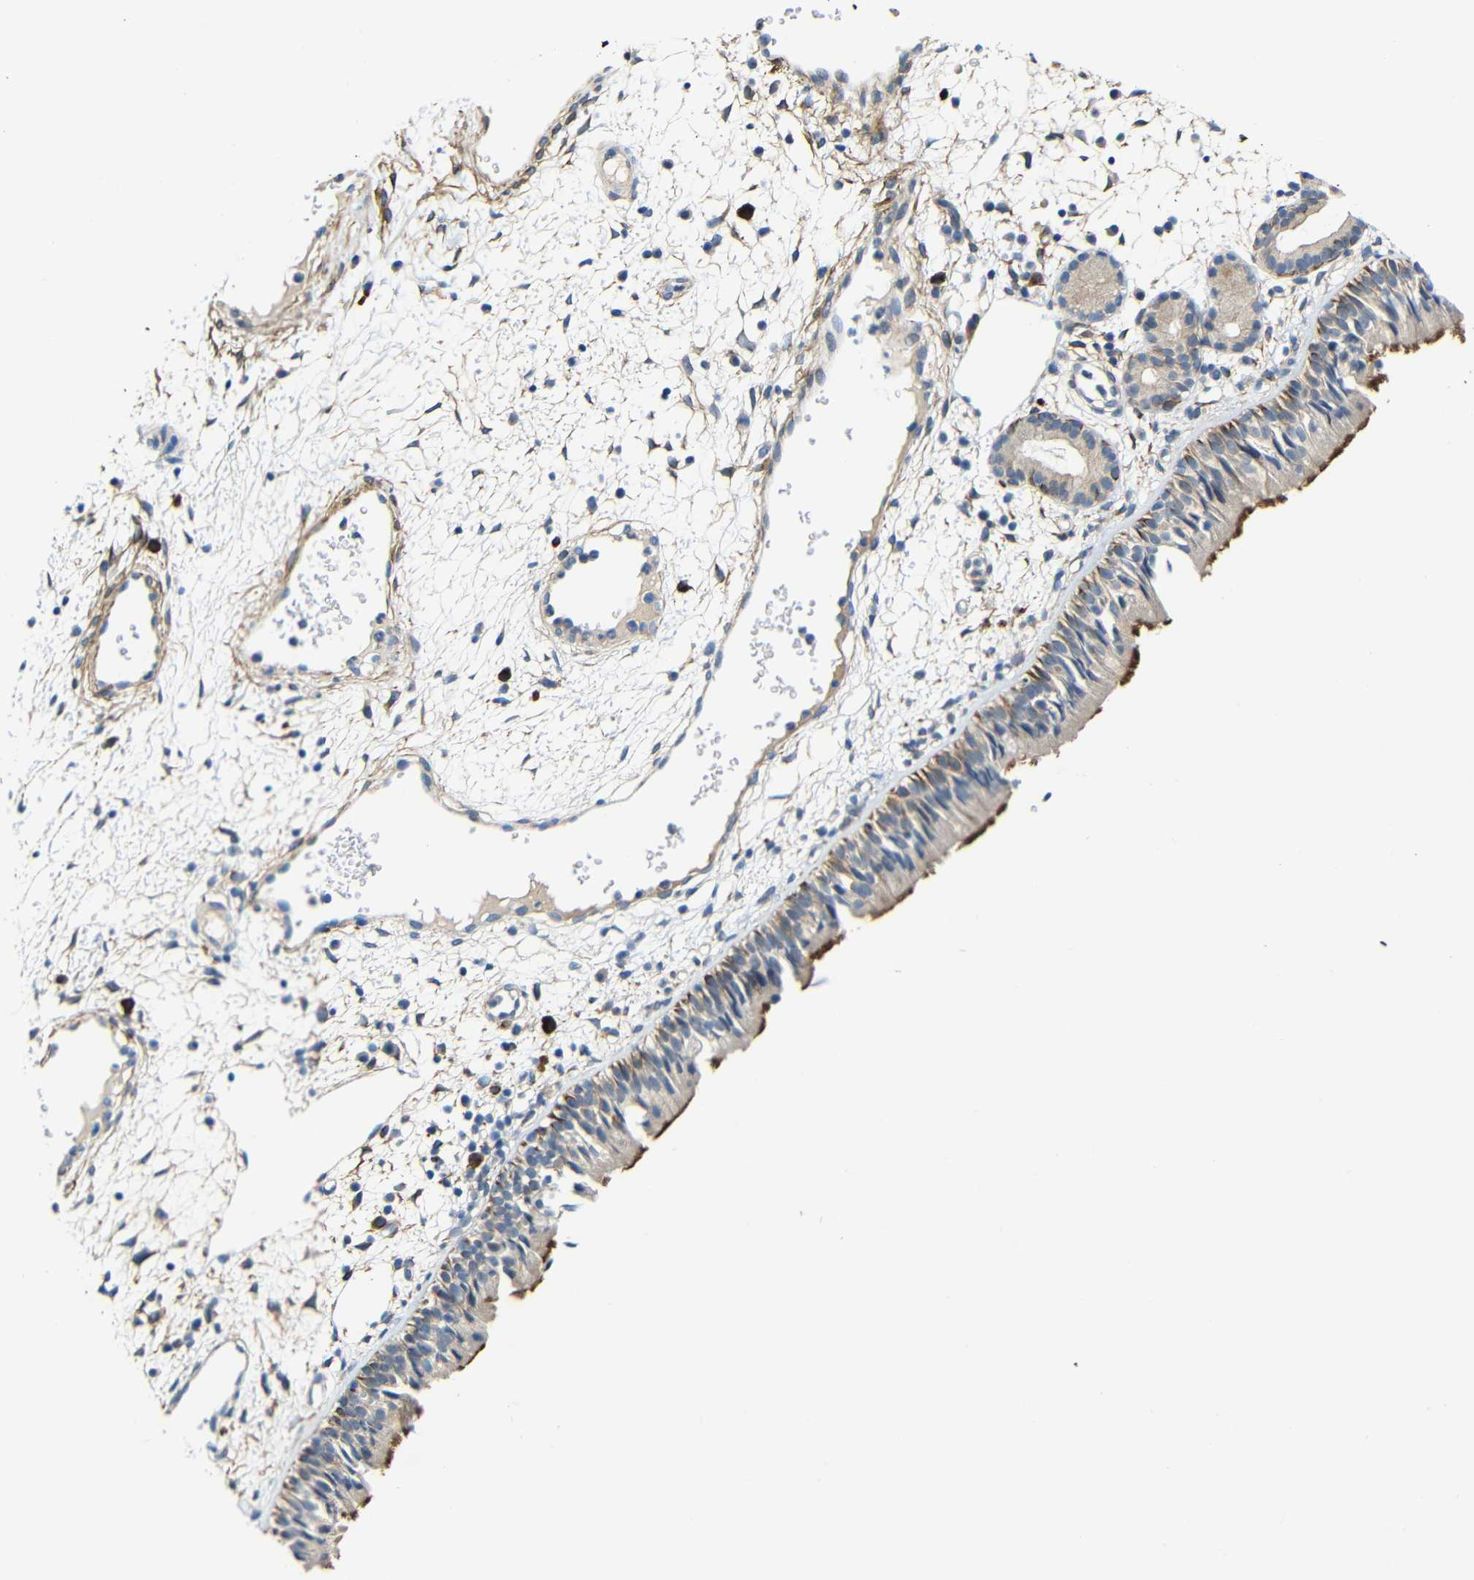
{"staining": {"intensity": "moderate", "quantity": ">75%", "location": "cytoplasmic/membranous"}, "tissue": "nasopharynx", "cell_type": "Respiratory epithelial cells", "image_type": "normal", "snomed": [{"axis": "morphology", "description": "Normal tissue, NOS"}, {"axis": "morphology", "description": "Inflammation, NOS"}, {"axis": "topography", "description": "Nasopharynx"}], "caption": "Immunohistochemistry micrograph of normal nasopharynx: human nasopharynx stained using immunohistochemistry shows medium levels of moderate protein expression localized specifically in the cytoplasmic/membranous of respiratory epithelial cells, appearing as a cytoplasmic/membranous brown color.", "gene": "DCLK1", "patient": {"sex": "female", "age": 55}}